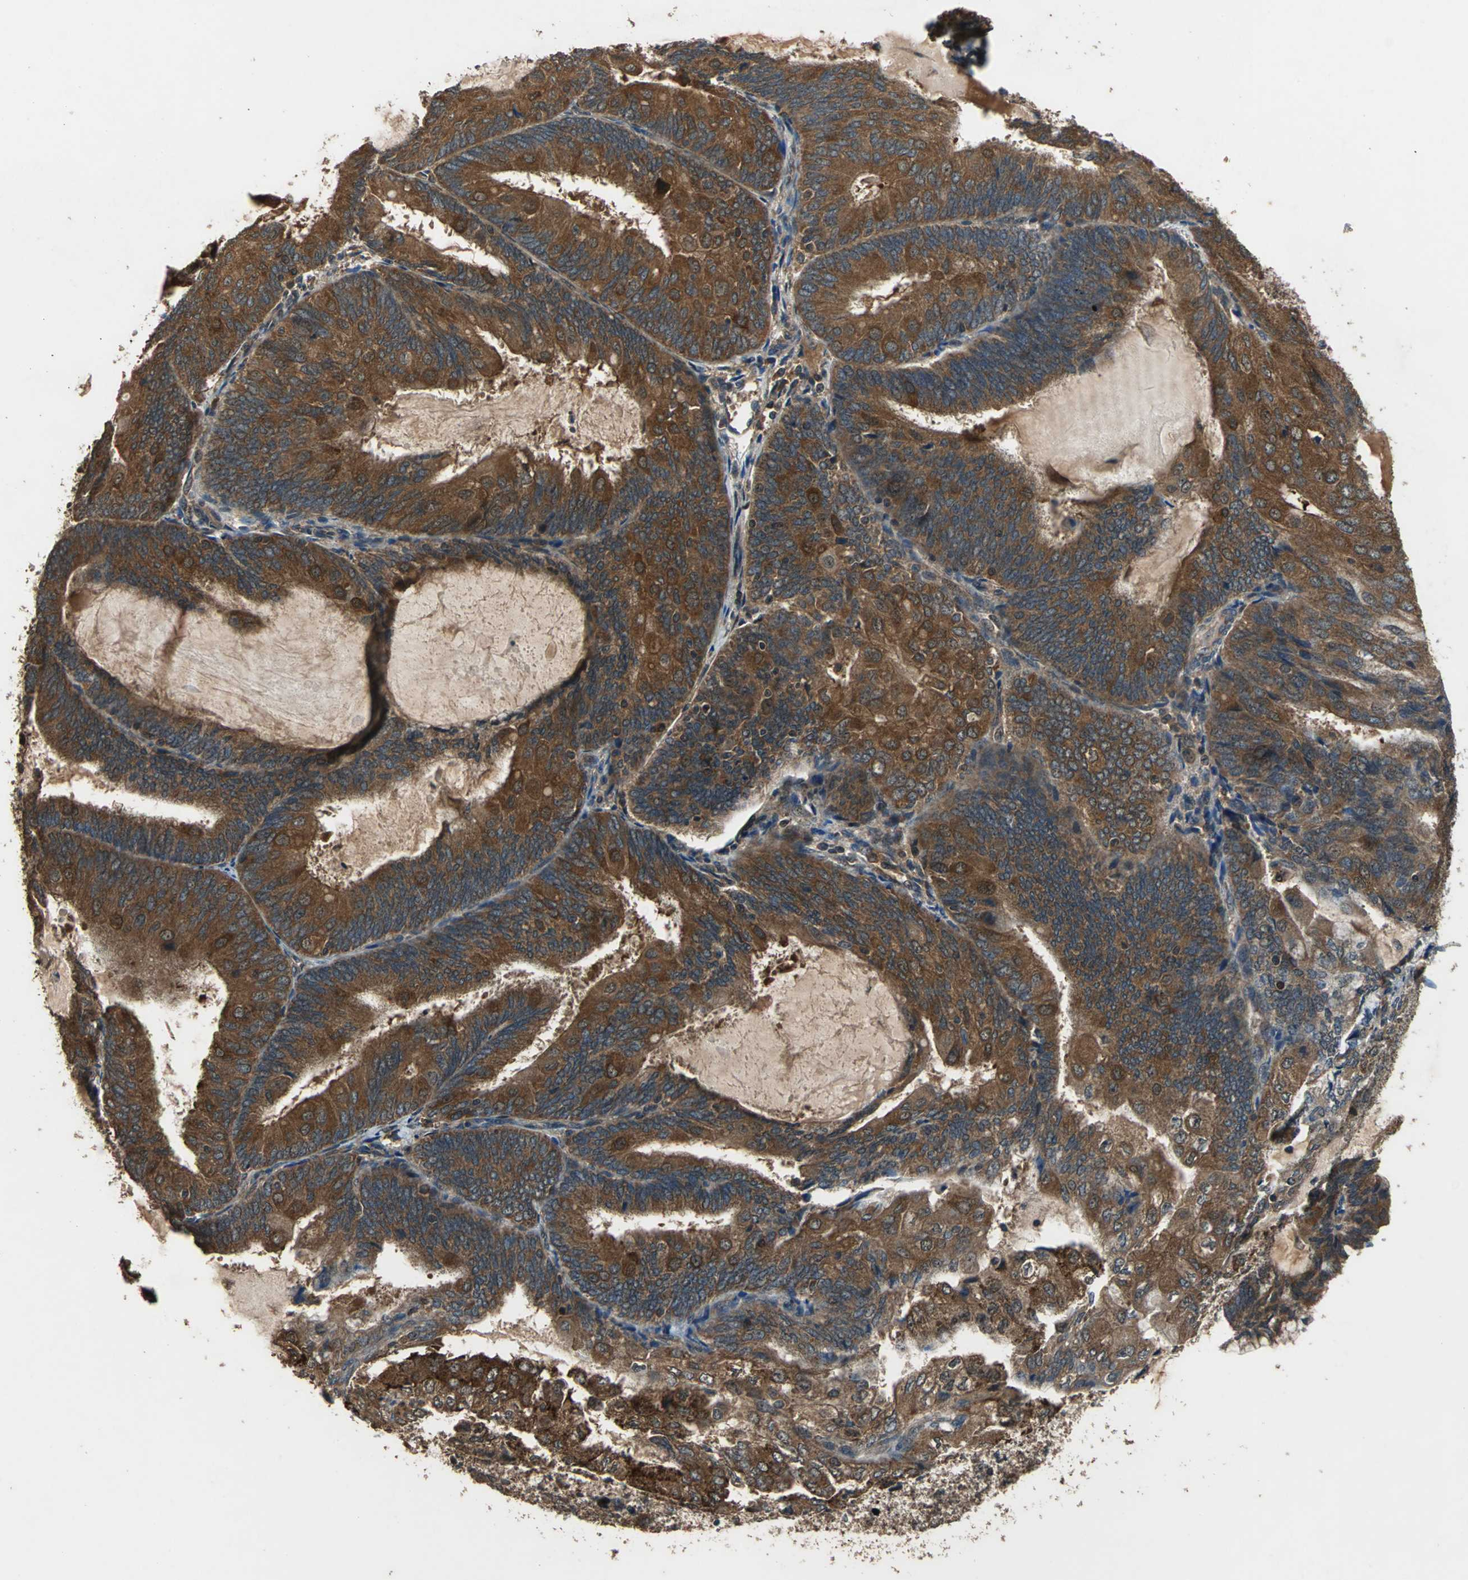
{"staining": {"intensity": "strong", "quantity": ">75%", "location": "cytoplasmic/membranous"}, "tissue": "endometrial cancer", "cell_type": "Tumor cells", "image_type": "cancer", "snomed": [{"axis": "morphology", "description": "Adenocarcinoma, NOS"}, {"axis": "topography", "description": "Endometrium"}], "caption": "About >75% of tumor cells in human endometrial cancer (adenocarcinoma) display strong cytoplasmic/membranous protein staining as visualized by brown immunohistochemical staining.", "gene": "ZNF608", "patient": {"sex": "female", "age": 81}}